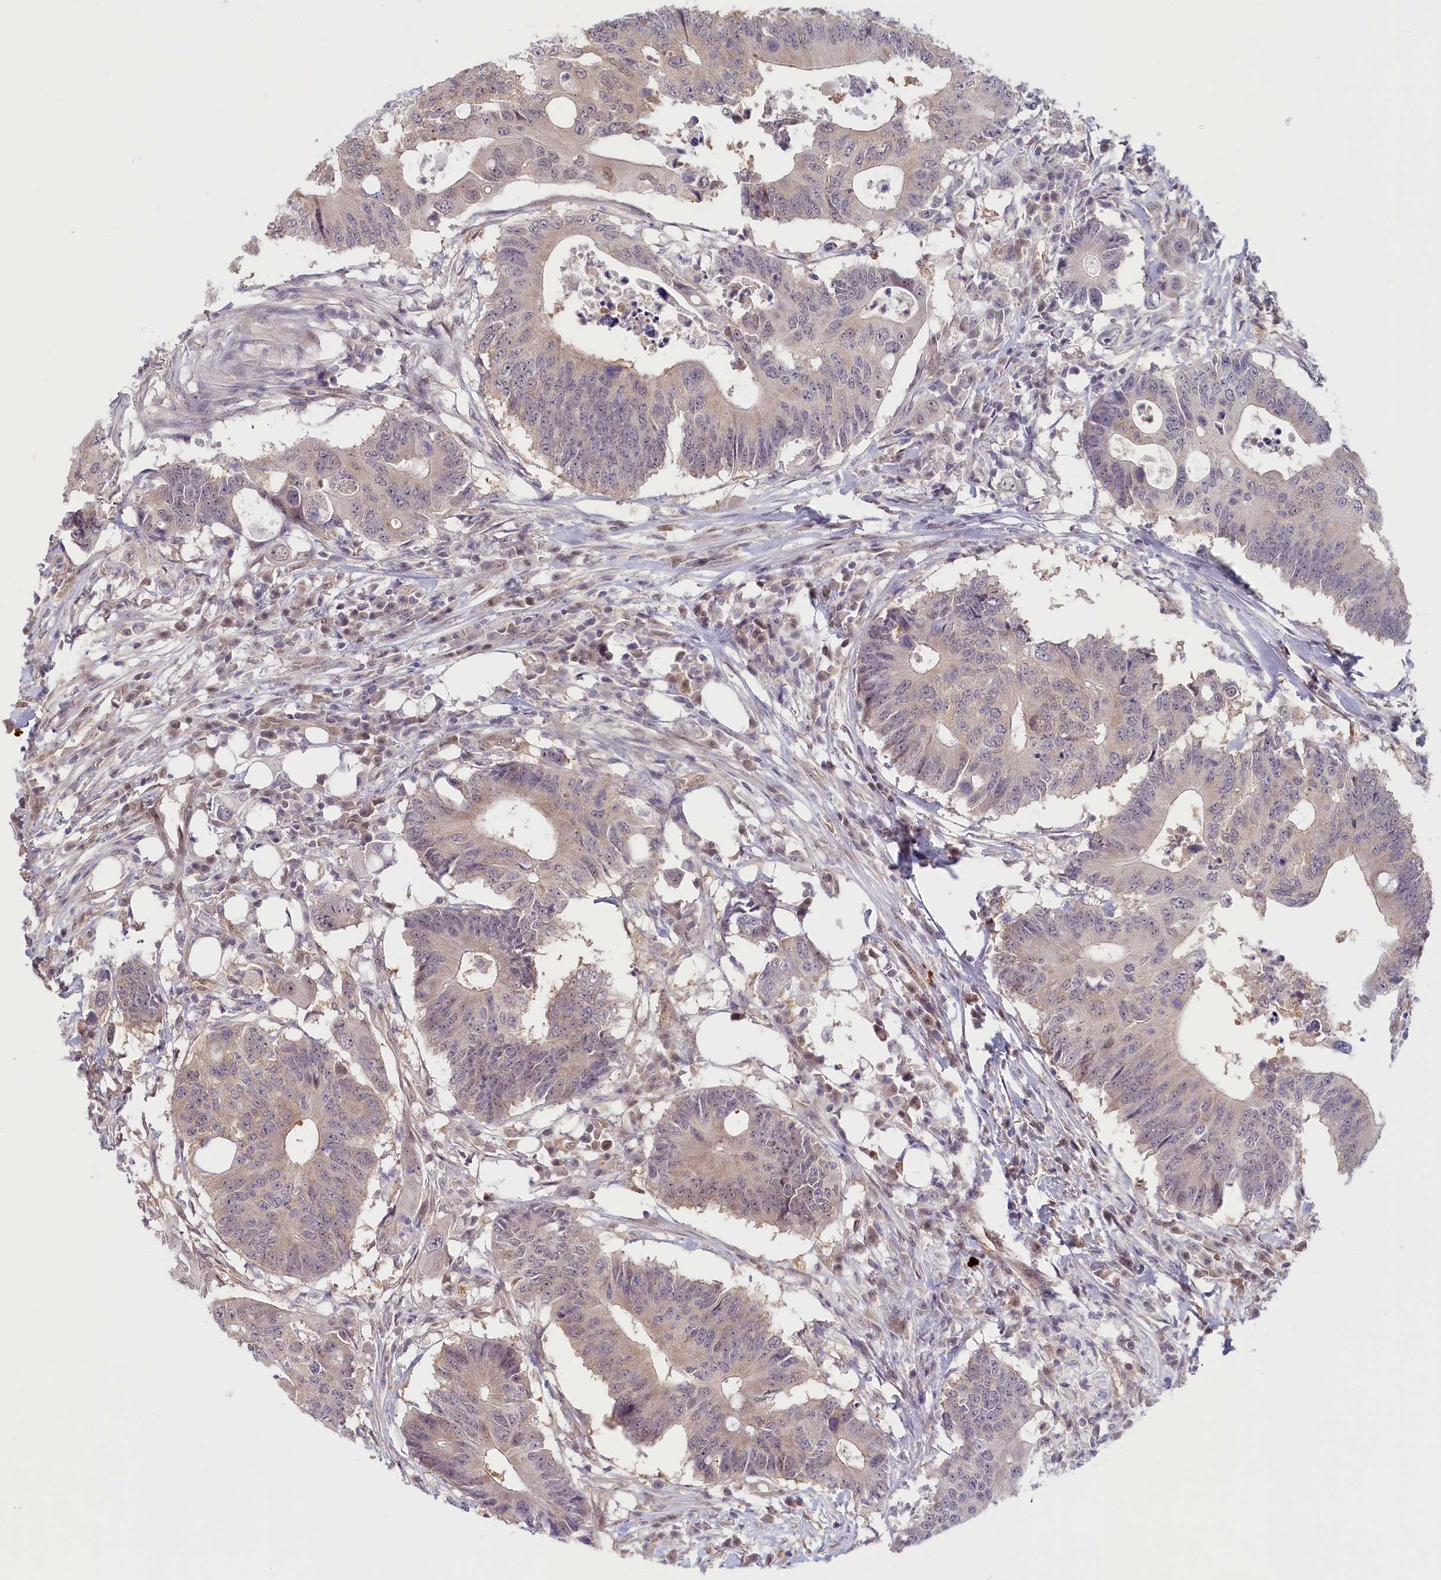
{"staining": {"intensity": "weak", "quantity": "25%-75%", "location": "cytoplasmic/membranous"}, "tissue": "colorectal cancer", "cell_type": "Tumor cells", "image_type": "cancer", "snomed": [{"axis": "morphology", "description": "Adenocarcinoma, NOS"}, {"axis": "topography", "description": "Colon"}], "caption": "Human colorectal cancer stained with a brown dye demonstrates weak cytoplasmic/membranous positive positivity in approximately 25%-75% of tumor cells.", "gene": "C19orf44", "patient": {"sex": "male", "age": 71}}